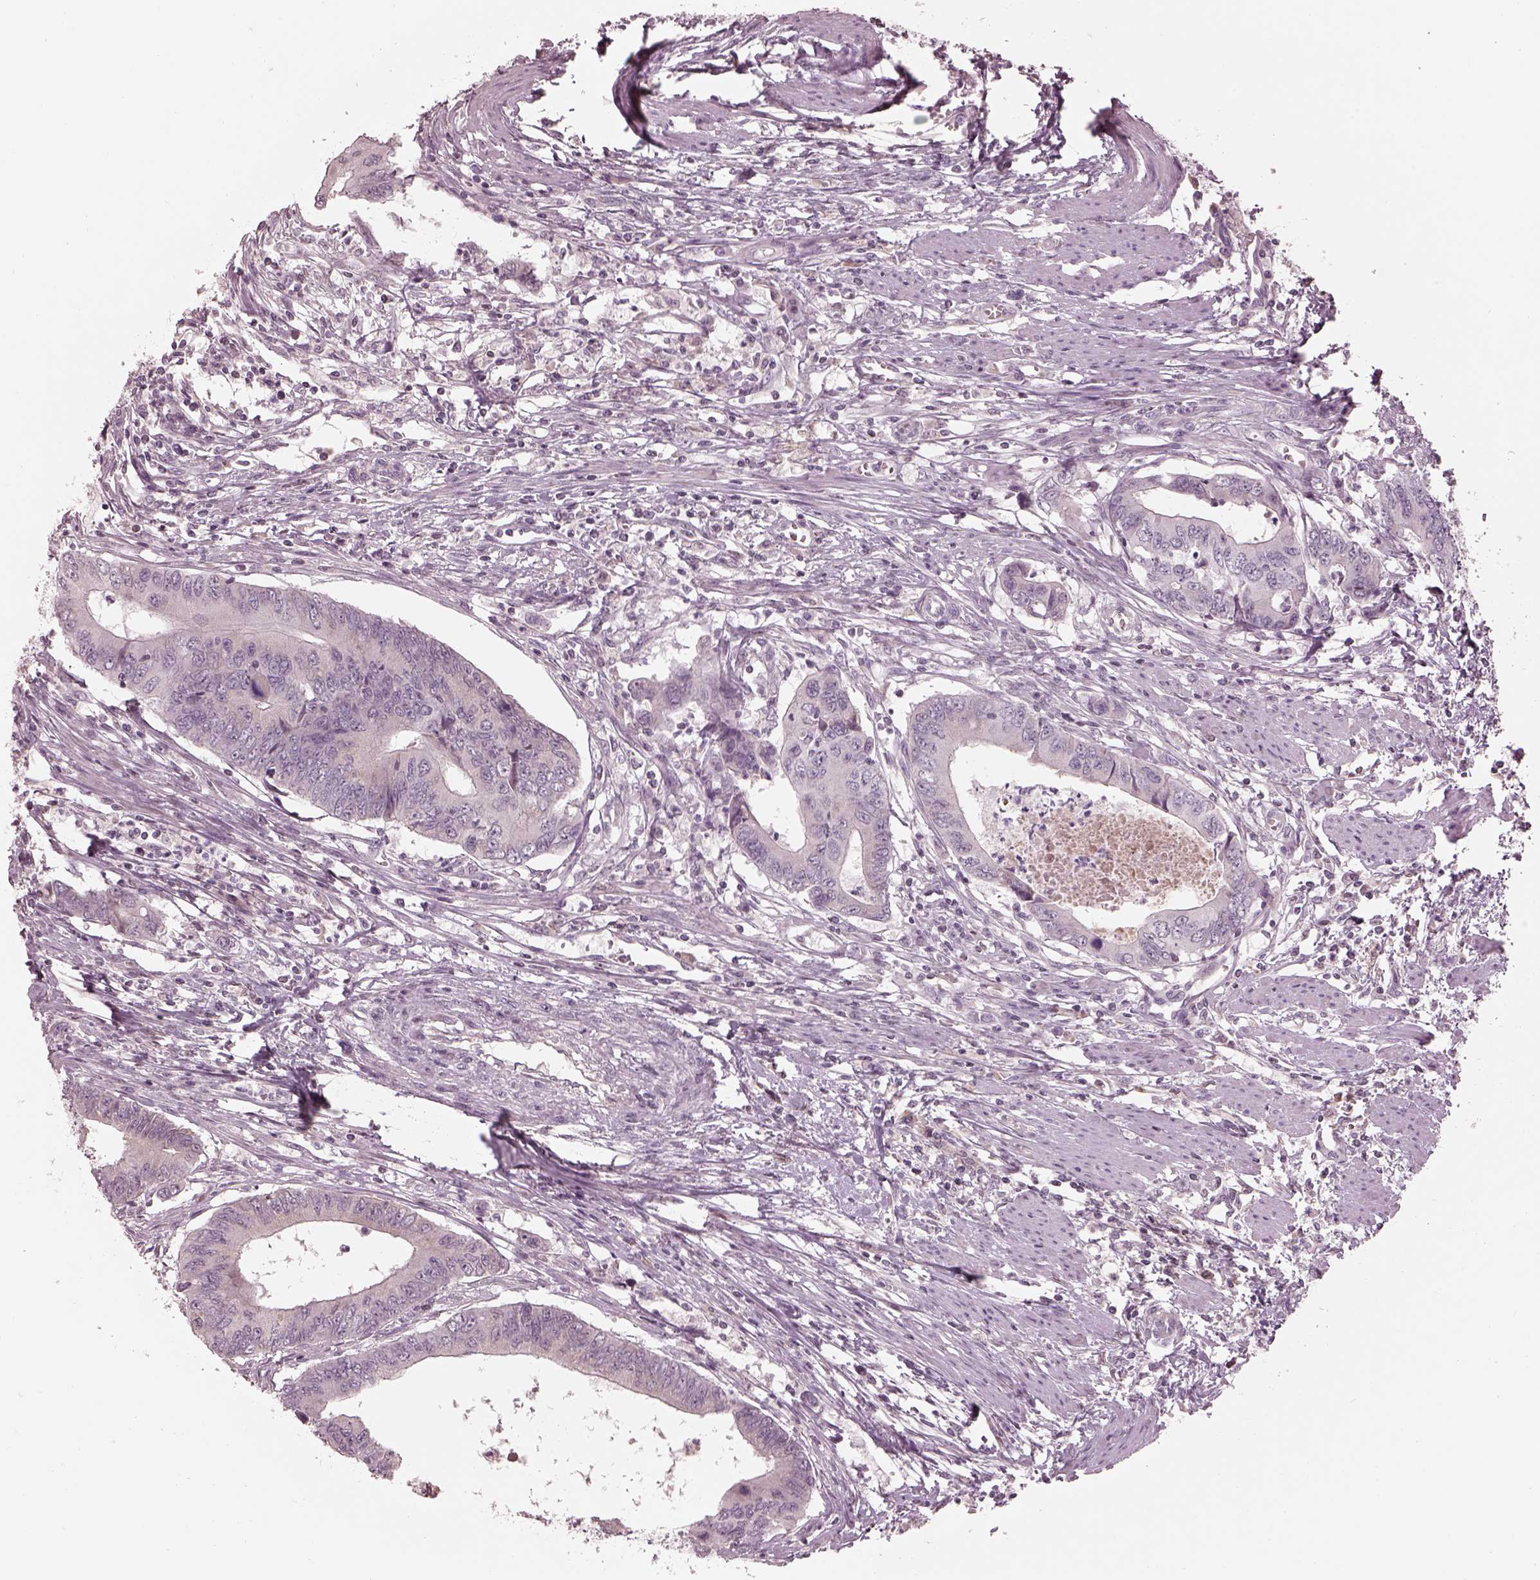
{"staining": {"intensity": "negative", "quantity": "none", "location": "none"}, "tissue": "colorectal cancer", "cell_type": "Tumor cells", "image_type": "cancer", "snomed": [{"axis": "morphology", "description": "Adenocarcinoma, NOS"}, {"axis": "topography", "description": "Colon"}], "caption": "Tumor cells show no significant protein expression in colorectal cancer (adenocarcinoma).", "gene": "TLX3", "patient": {"sex": "male", "age": 53}}